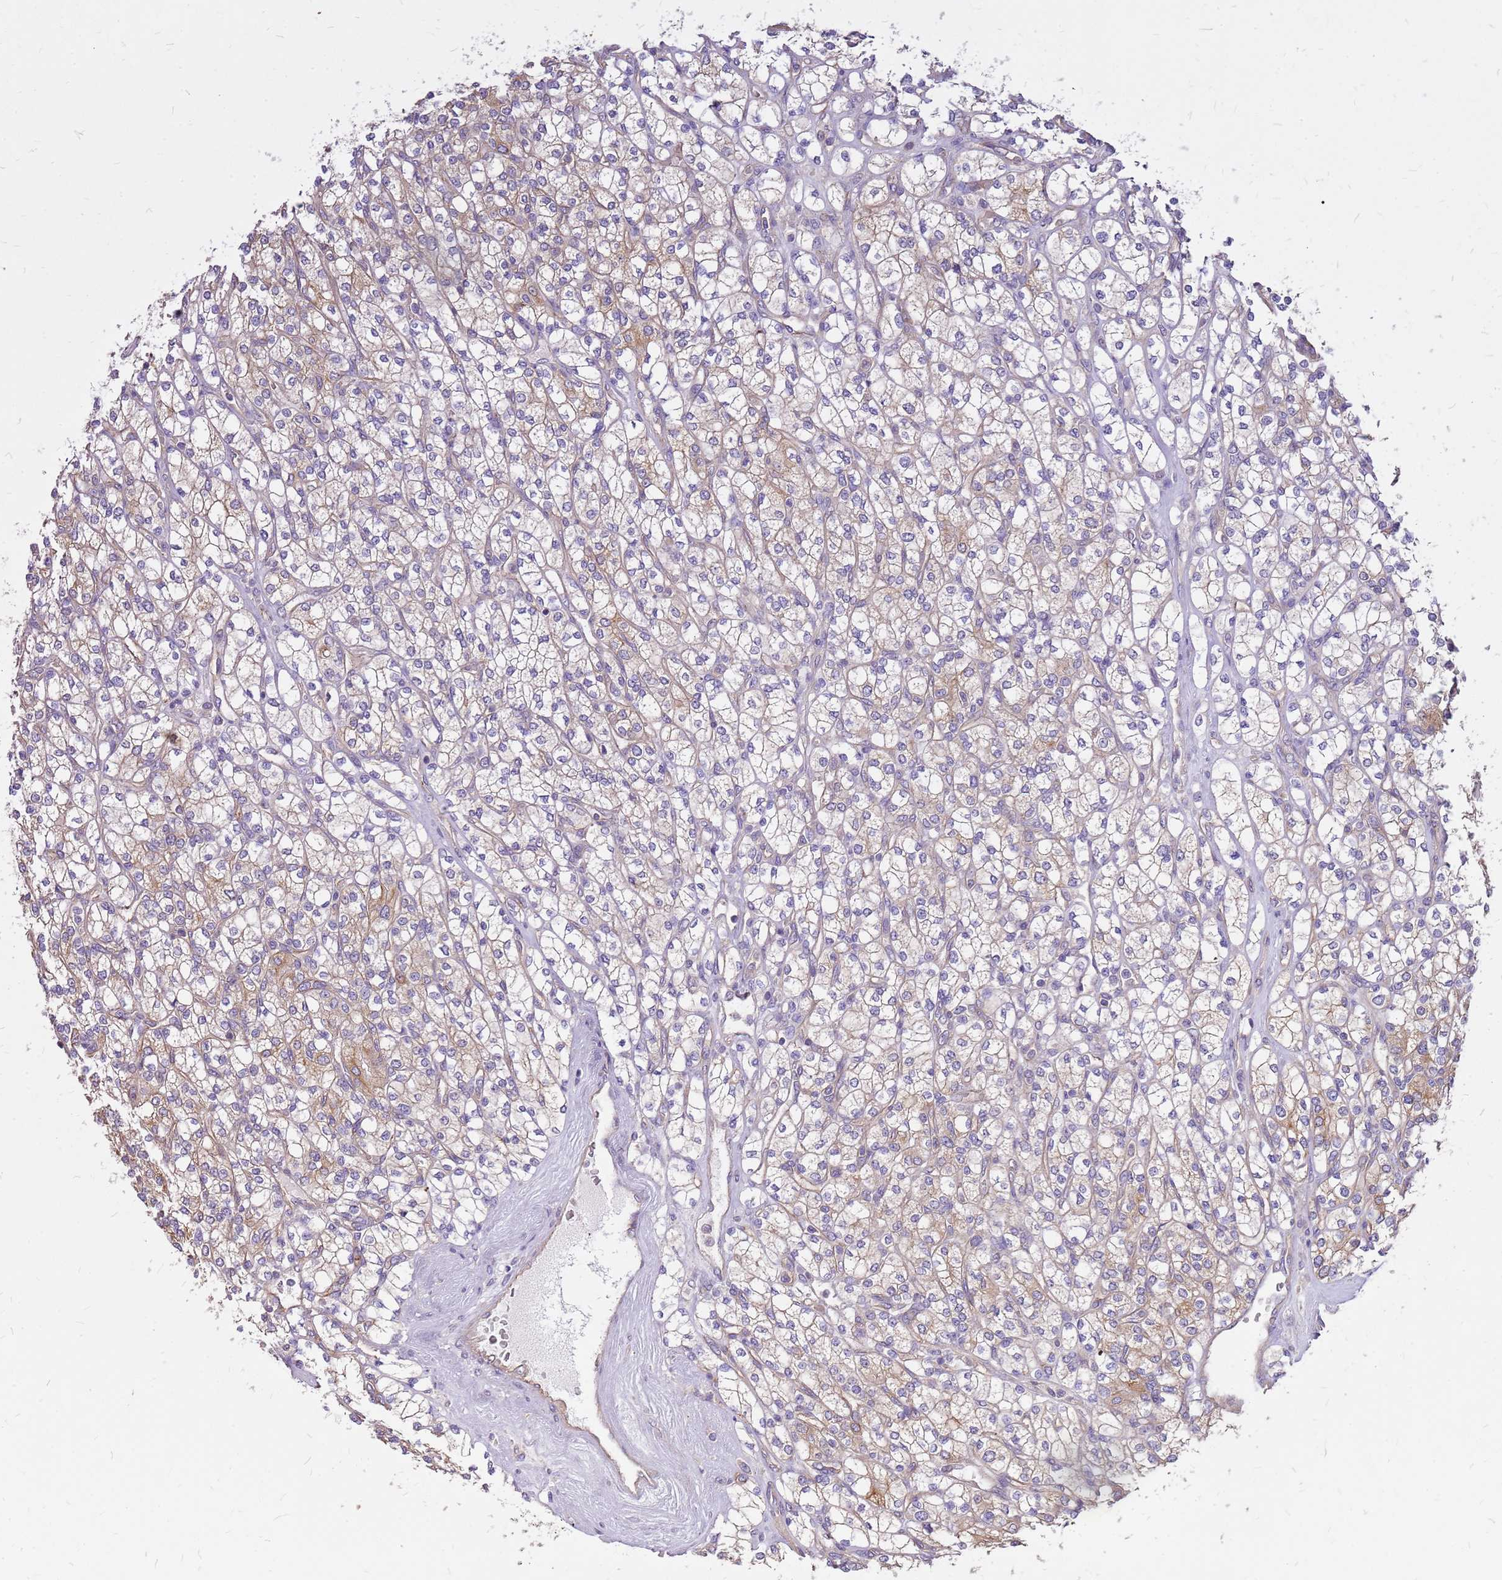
{"staining": {"intensity": "weak", "quantity": "25%-75%", "location": "cytoplasmic/membranous"}, "tissue": "renal cancer", "cell_type": "Tumor cells", "image_type": "cancer", "snomed": [{"axis": "morphology", "description": "Adenocarcinoma, NOS"}, {"axis": "topography", "description": "Kidney"}], "caption": "The immunohistochemical stain labels weak cytoplasmic/membranous staining in tumor cells of renal adenocarcinoma tissue. Immunohistochemistry (ihc) stains the protein in brown and the nuclei are stained blue.", "gene": "WASHC4", "patient": {"sex": "male", "age": 77}}